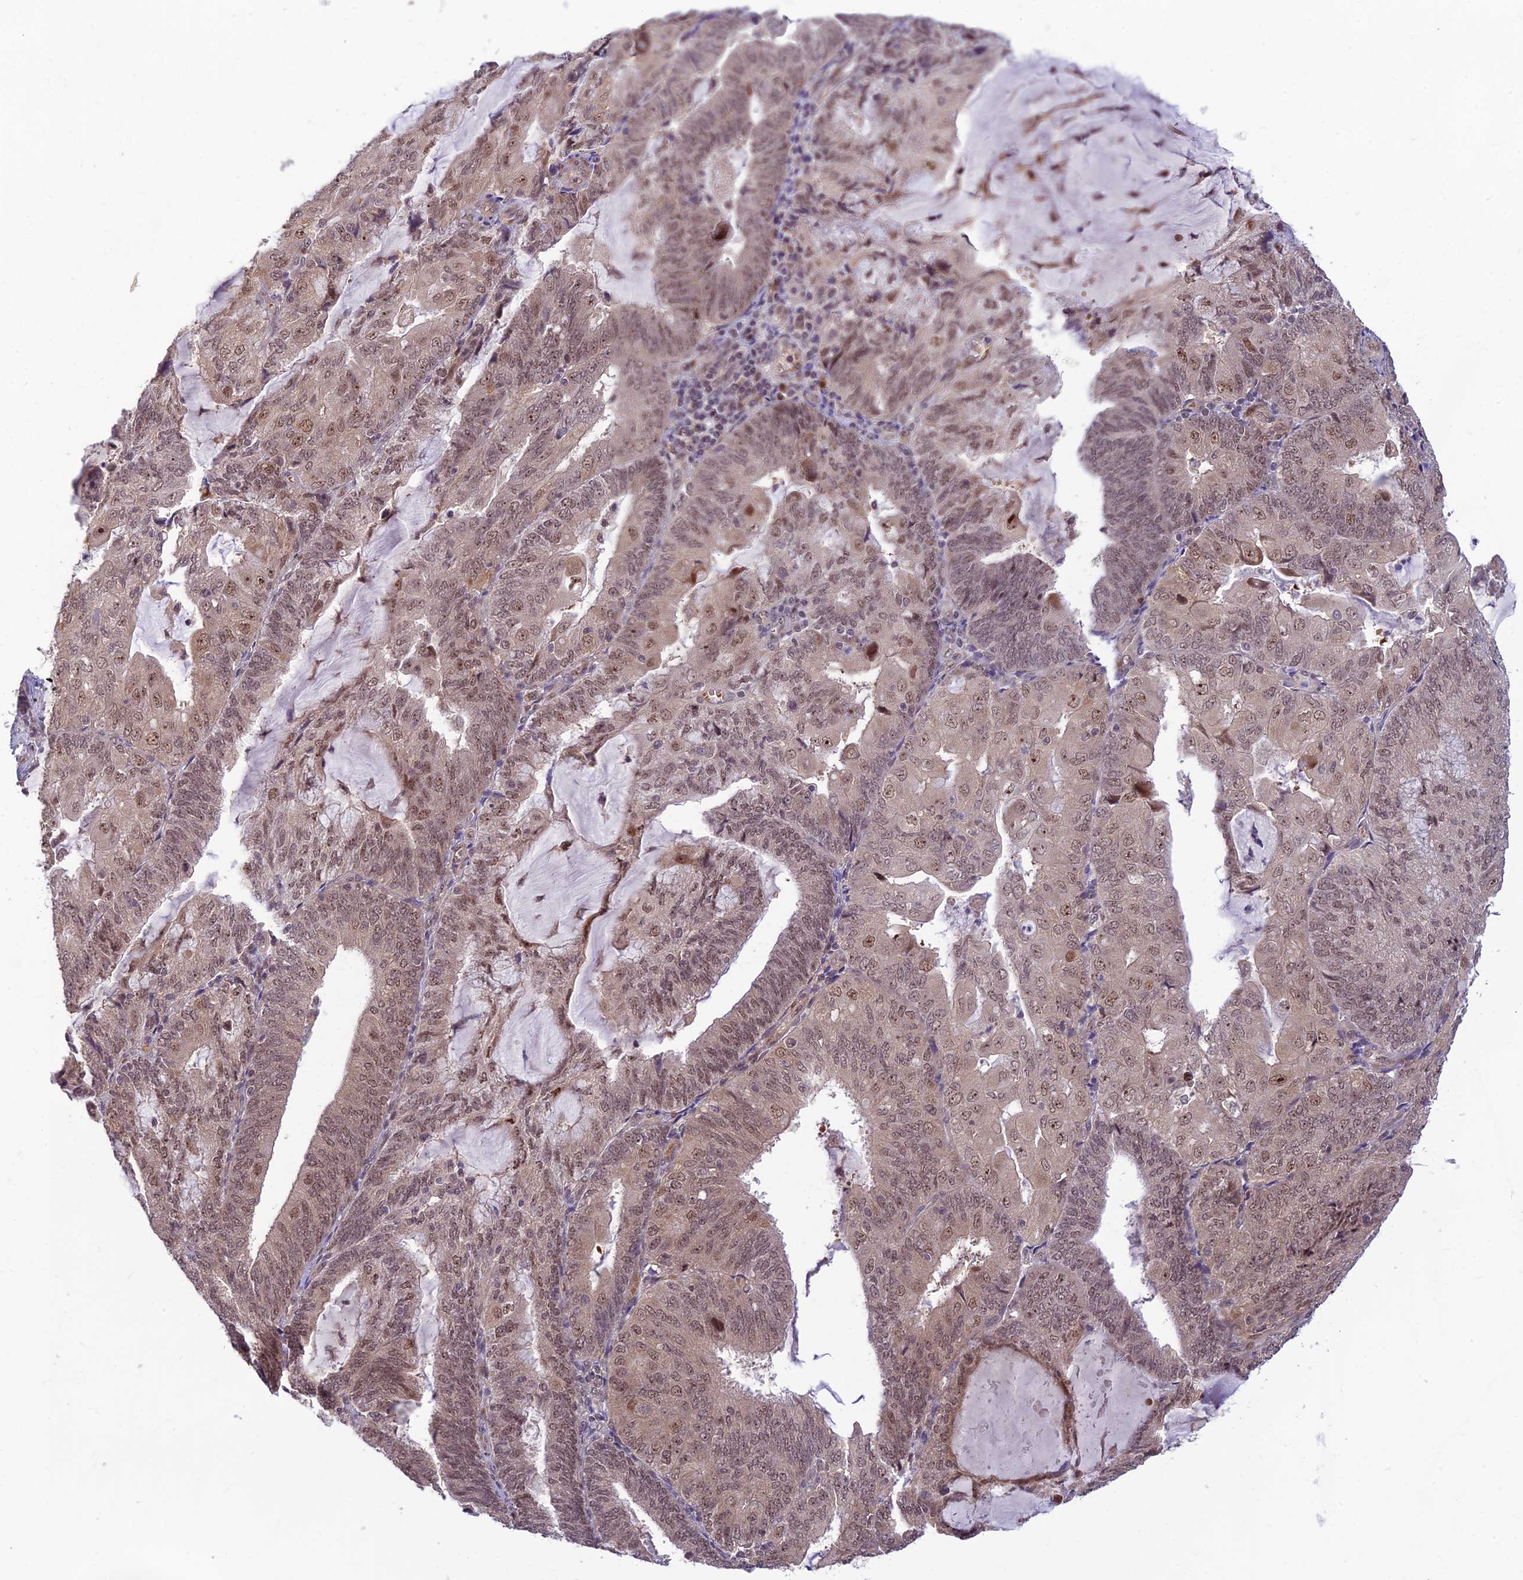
{"staining": {"intensity": "weak", "quantity": ">75%", "location": "nuclear"}, "tissue": "endometrial cancer", "cell_type": "Tumor cells", "image_type": "cancer", "snomed": [{"axis": "morphology", "description": "Adenocarcinoma, NOS"}, {"axis": "topography", "description": "Endometrium"}], "caption": "Immunohistochemical staining of human endometrial cancer reveals low levels of weak nuclear positivity in approximately >75% of tumor cells.", "gene": "ASPDH", "patient": {"sex": "female", "age": 81}}